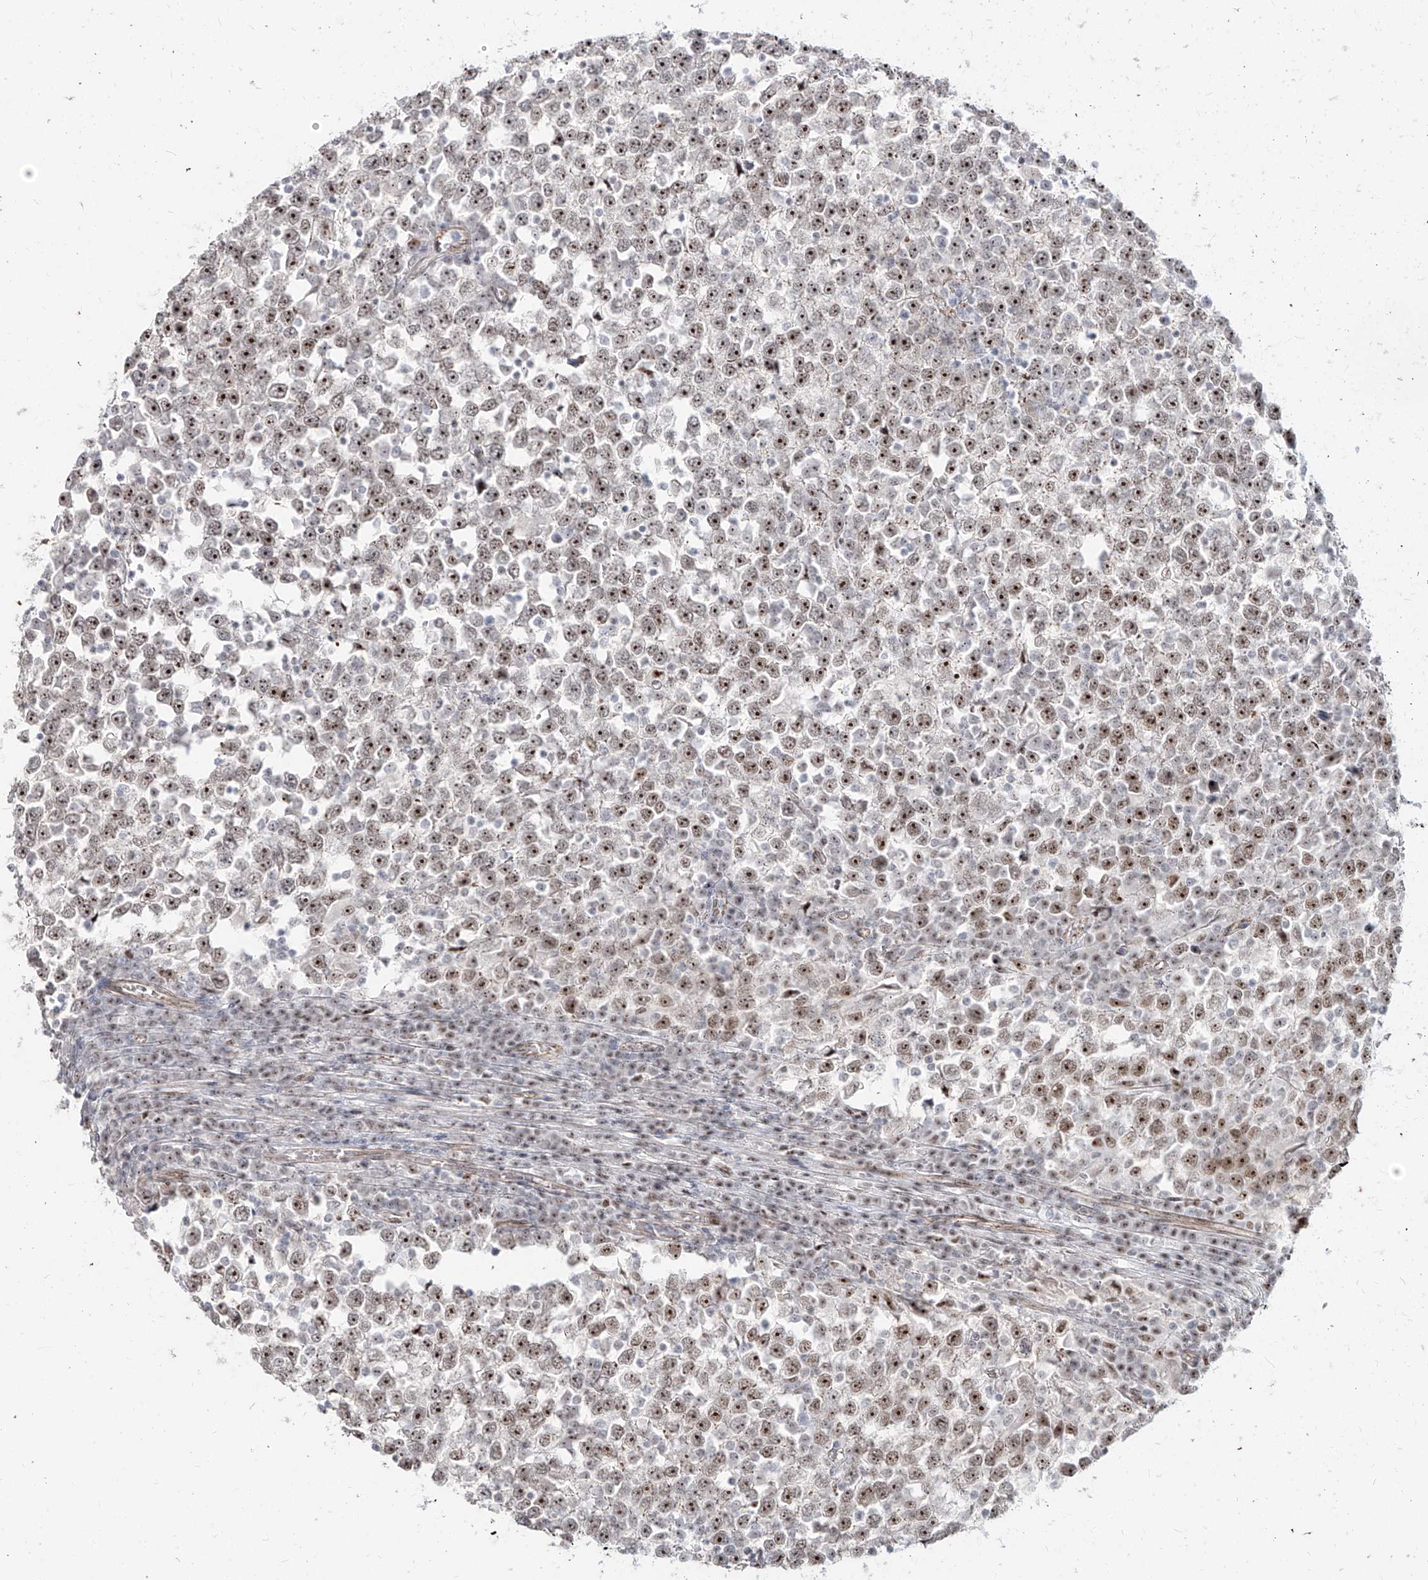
{"staining": {"intensity": "strong", "quantity": ">75%", "location": "nuclear"}, "tissue": "testis cancer", "cell_type": "Tumor cells", "image_type": "cancer", "snomed": [{"axis": "morphology", "description": "Seminoma, NOS"}, {"axis": "topography", "description": "Testis"}], "caption": "Protein expression analysis of testis seminoma exhibits strong nuclear positivity in about >75% of tumor cells.", "gene": "ZNF710", "patient": {"sex": "male", "age": 65}}